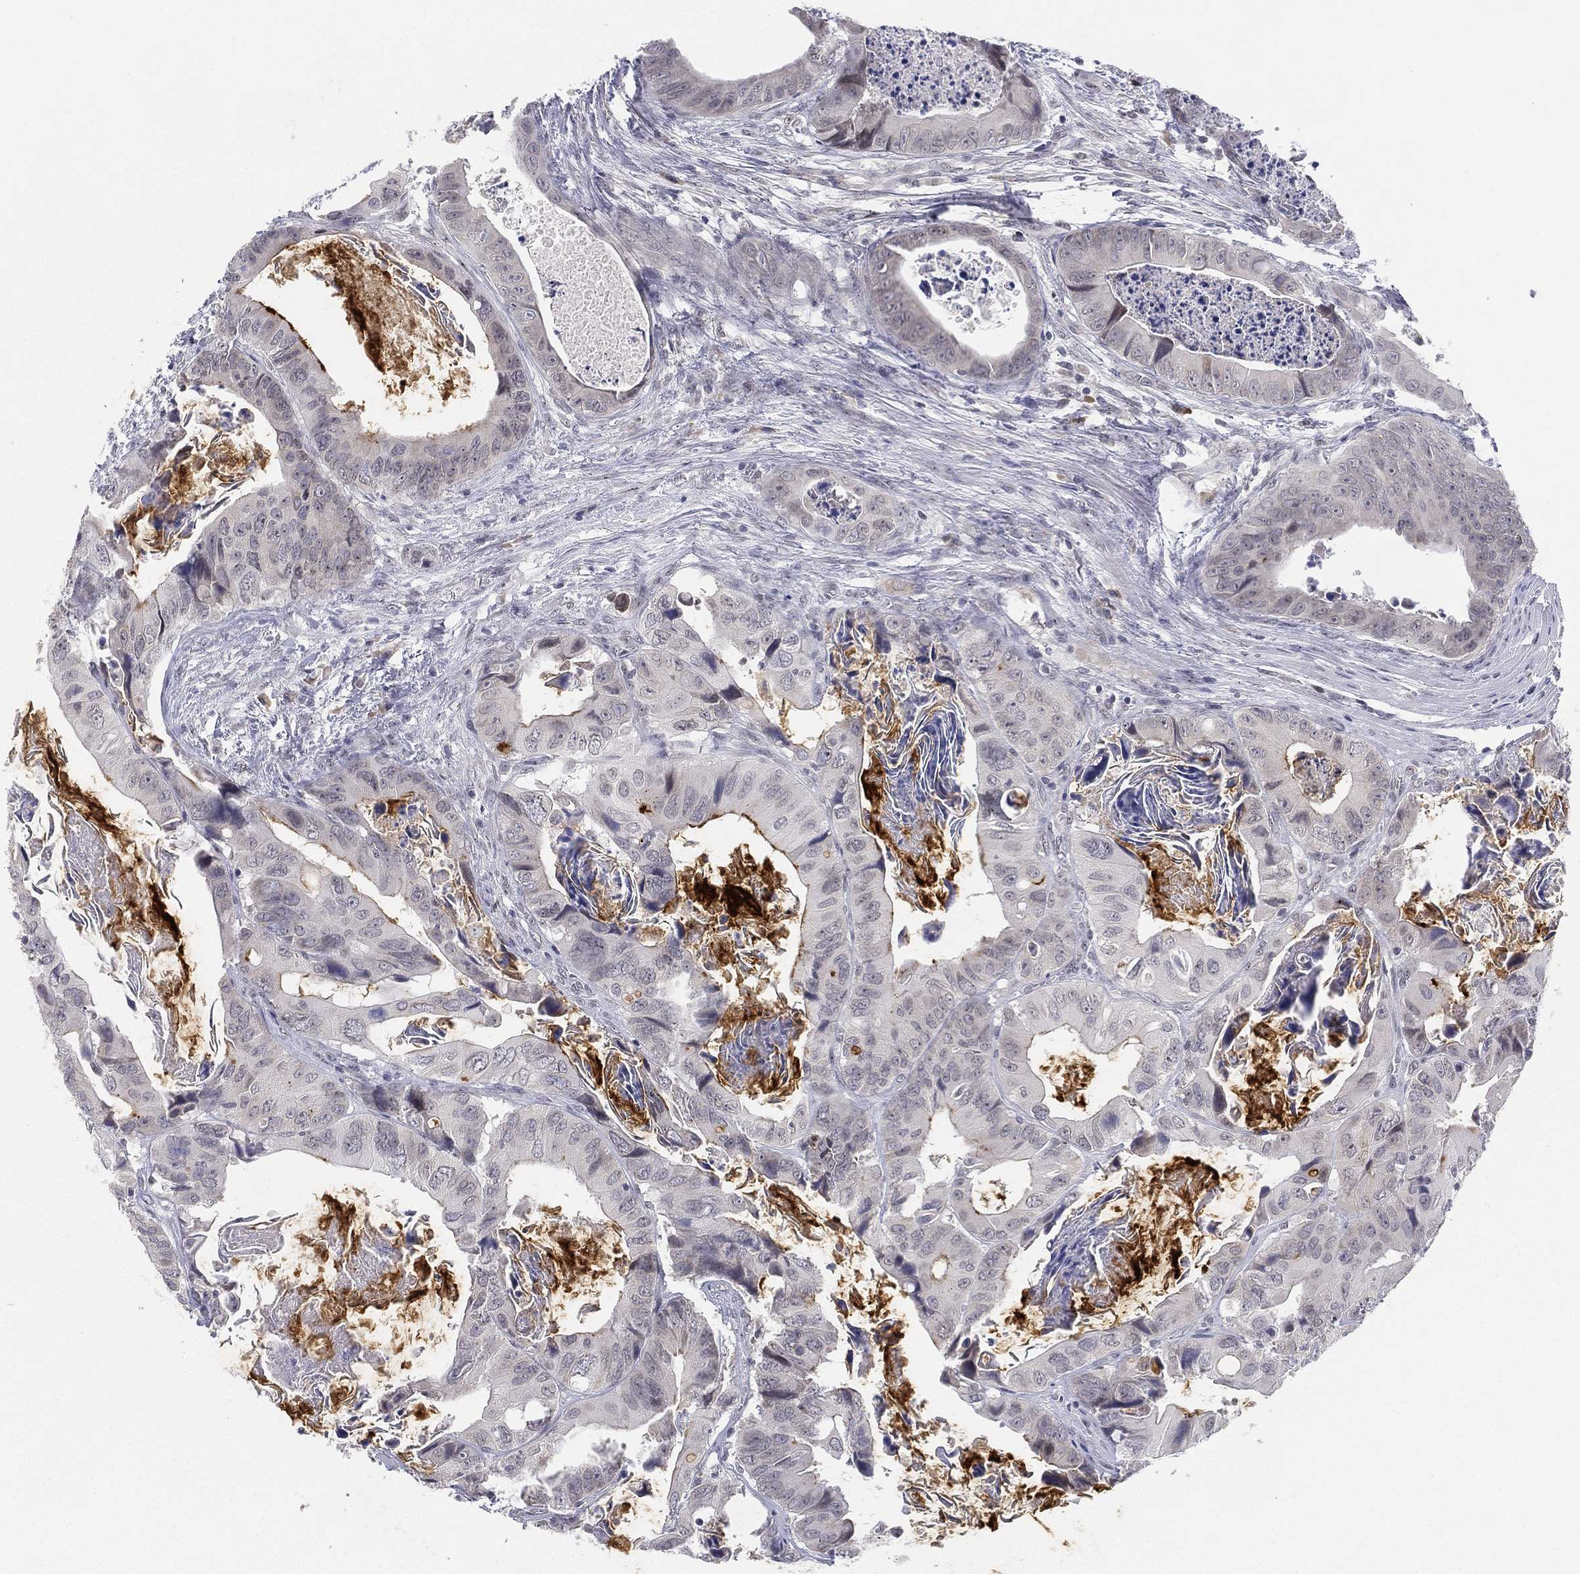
{"staining": {"intensity": "moderate", "quantity": "<25%", "location": "cytoplasmic/membranous"}, "tissue": "colorectal cancer", "cell_type": "Tumor cells", "image_type": "cancer", "snomed": [{"axis": "morphology", "description": "Adenocarcinoma, NOS"}, {"axis": "topography", "description": "Rectum"}], "caption": "Approximately <25% of tumor cells in human colorectal adenocarcinoma display moderate cytoplasmic/membranous protein positivity as visualized by brown immunohistochemical staining.", "gene": "MS4A8", "patient": {"sex": "male", "age": 64}}